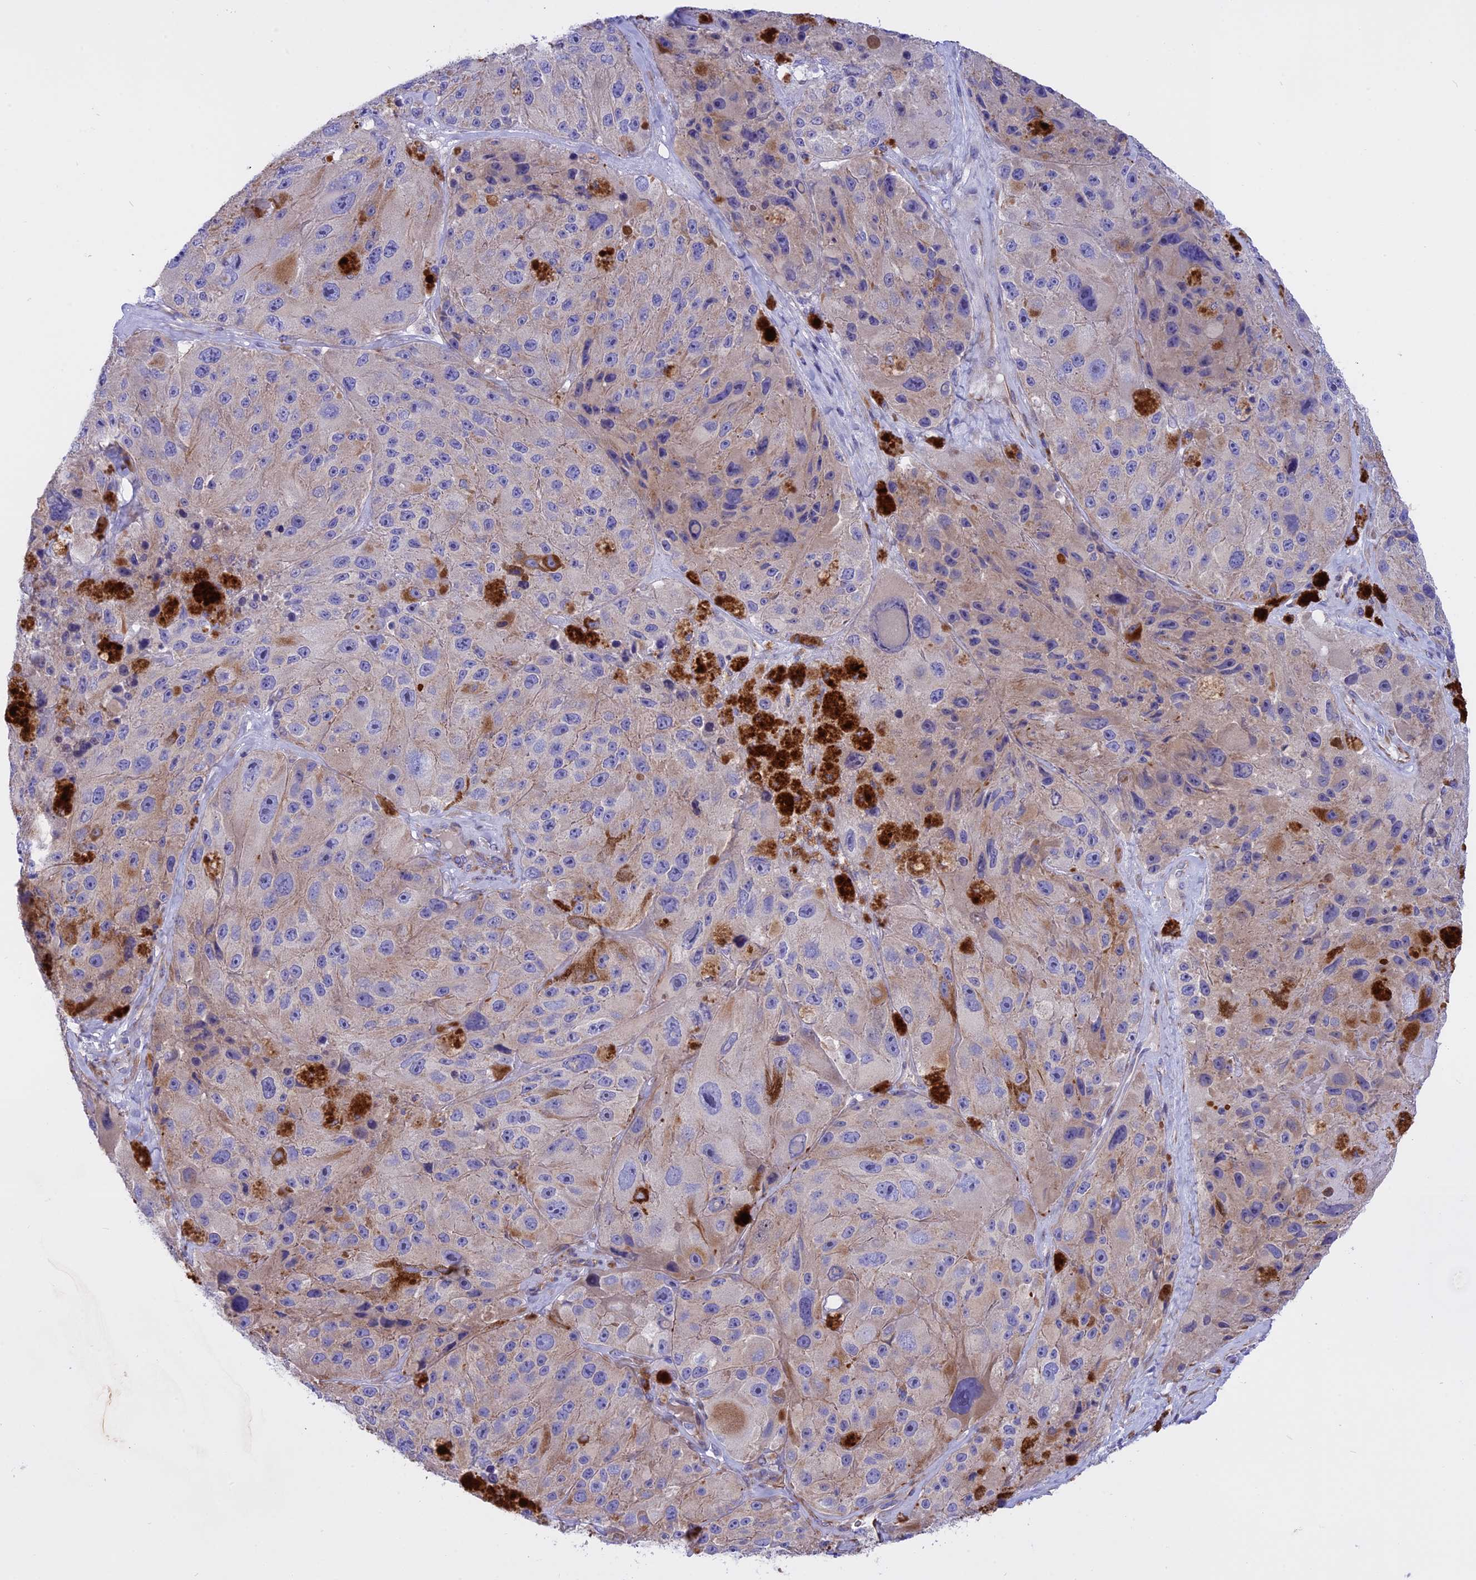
{"staining": {"intensity": "negative", "quantity": "none", "location": "none"}, "tissue": "melanoma", "cell_type": "Tumor cells", "image_type": "cancer", "snomed": [{"axis": "morphology", "description": "Malignant melanoma, Metastatic site"}, {"axis": "topography", "description": "Lymph node"}], "caption": "Tumor cells are negative for protein expression in human melanoma.", "gene": "TMEM138", "patient": {"sex": "male", "age": 62}}